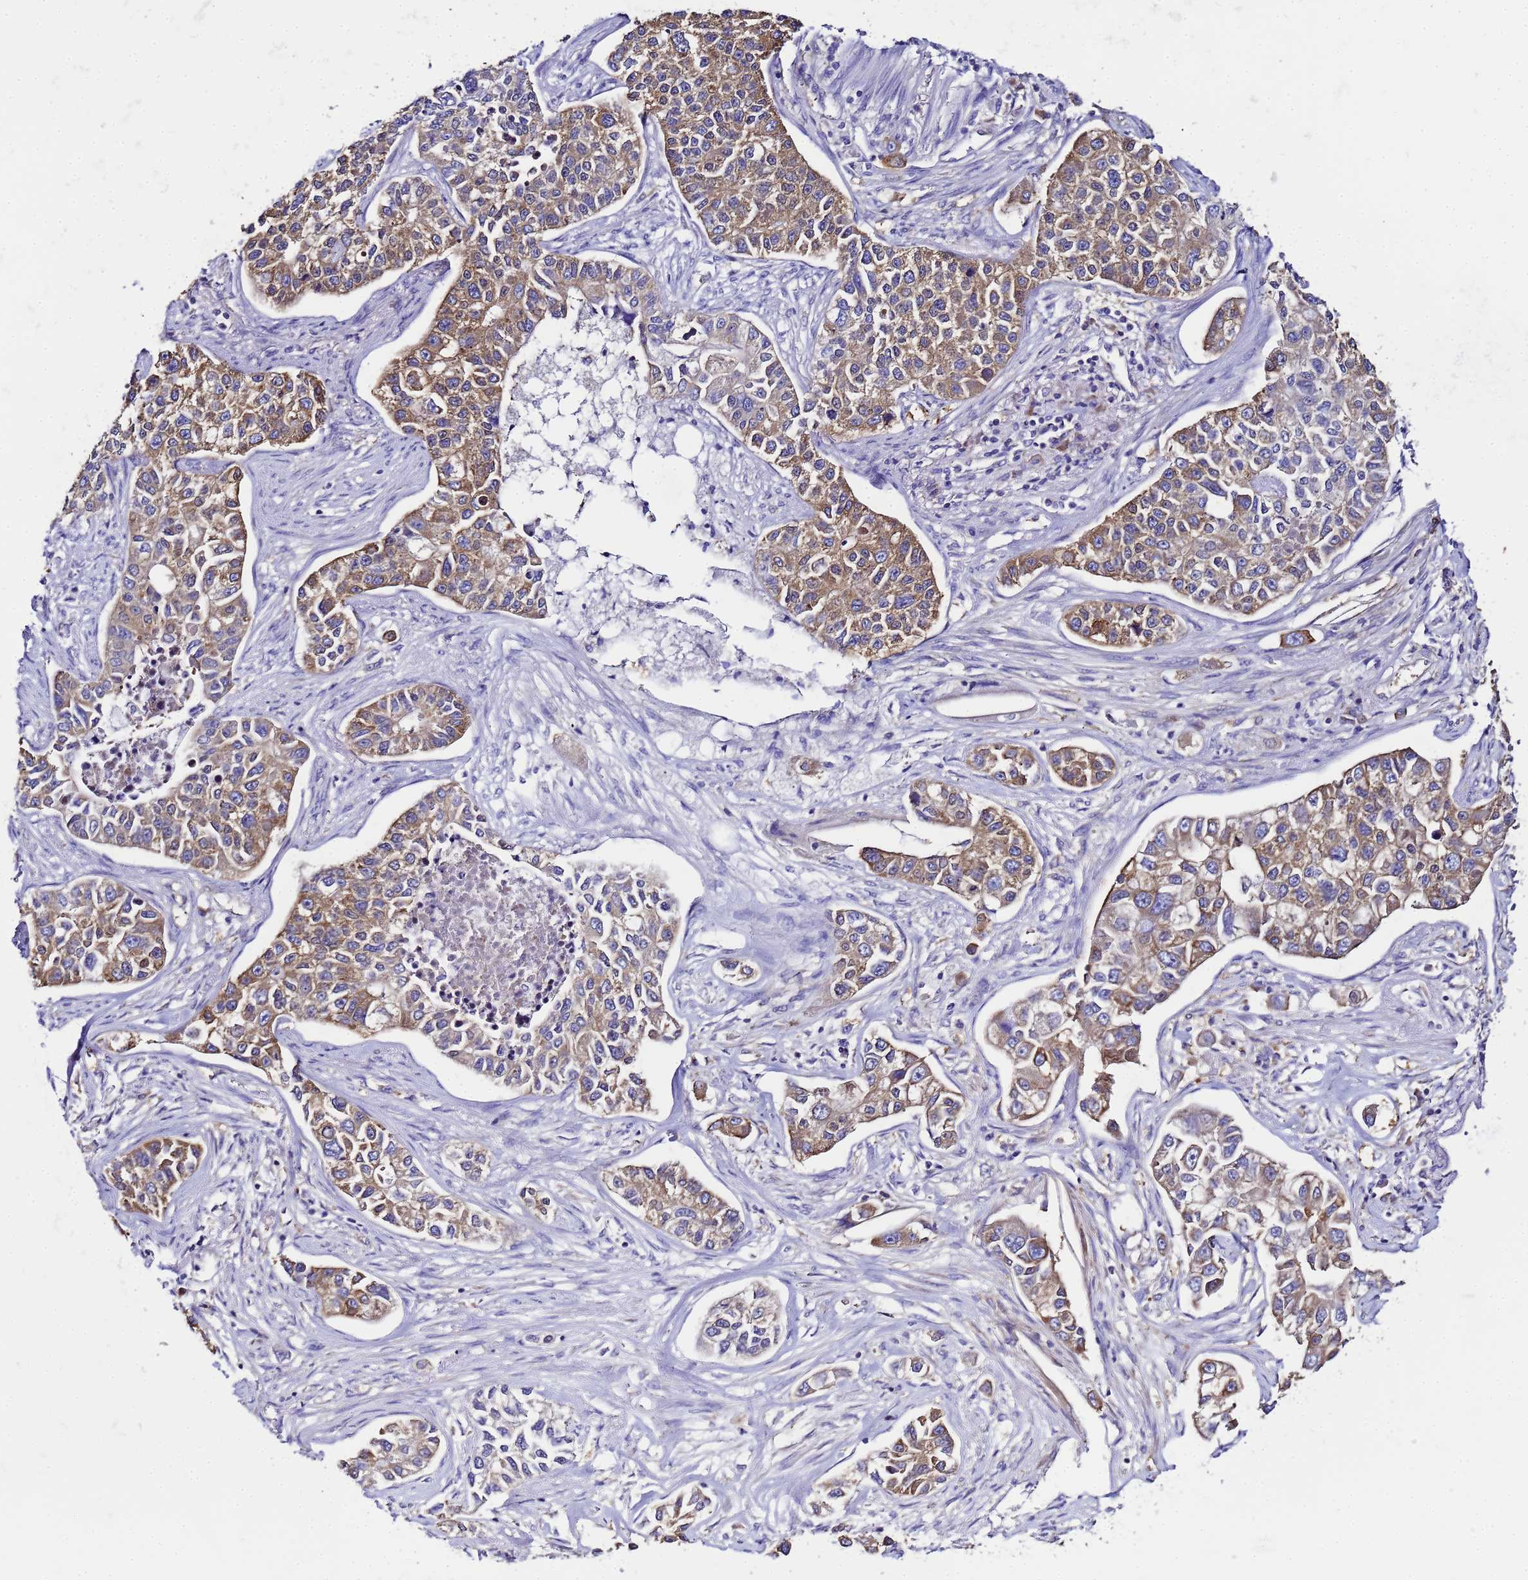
{"staining": {"intensity": "moderate", "quantity": ">75%", "location": "cytoplasmic/membranous"}, "tissue": "lung cancer", "cell_type": "Tumor cells", "image_type": "cancer", "snomed": [{"axis": "morphology", "description": "Adenocarcinoma, NOS"}, {"axis": "topography", "description": "Lung"}], "caption": "Immunohistochemical staining of human lung adenocarcinoma shows moderate cytoplasmic/membranous protein staining in approximately >75% of tumor cells. The protein of interest is shown in brown color, while the nuclei are stained blue.", "gene": "NARS1", "patient": {"sex": "male", "age": 49}}